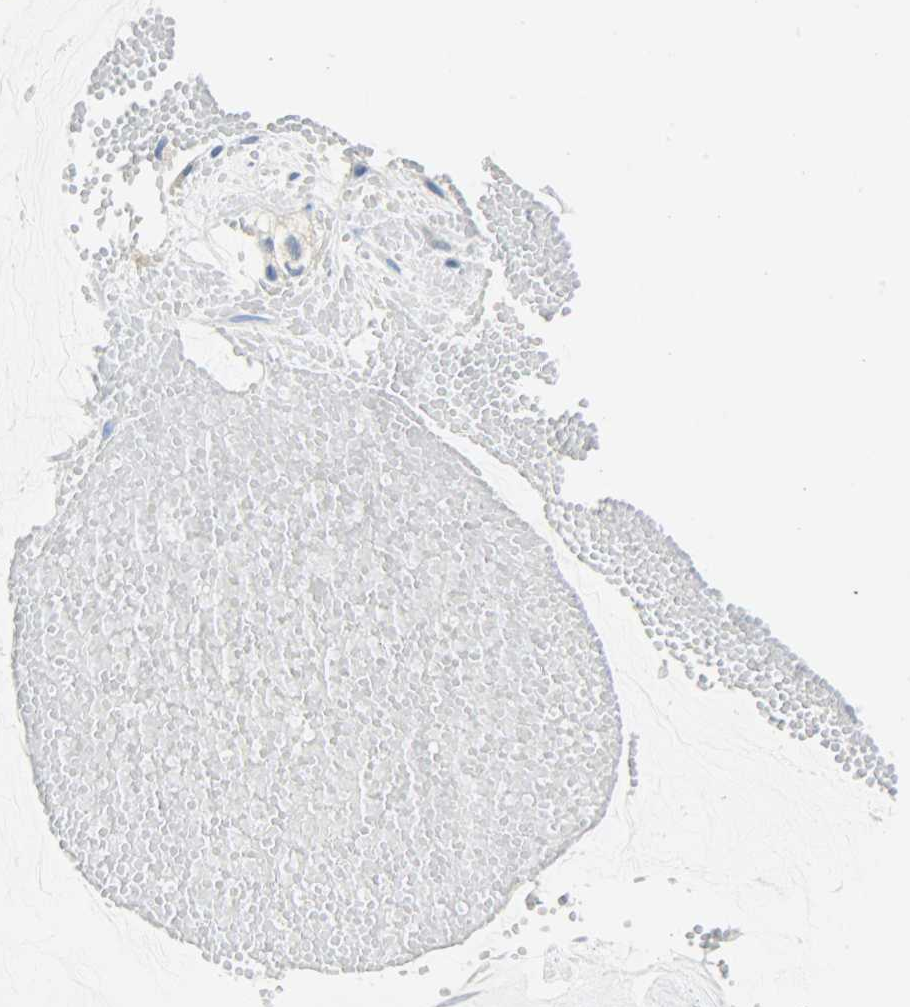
{"staining": {"intensity": "negative", "quantity": "none", "location": "none"}, "tissue": "ovarian cancer", "cell_type": "Tumor cells", "image_type": "cancer", "snomed": [{"axis": "morphology", "description": "Cystadenocarcinoma, mucinous, NOS"}, {"axis": "topography", "description": "Ovary"}], "caption": "Immunohistochemical staining of ovarian cancer (mucinous cystadenocarcinoma) displays no significant positivity in tumor cells.", "gene": "FKBP1A", "patient": {"sex": "female", "age": 39}}